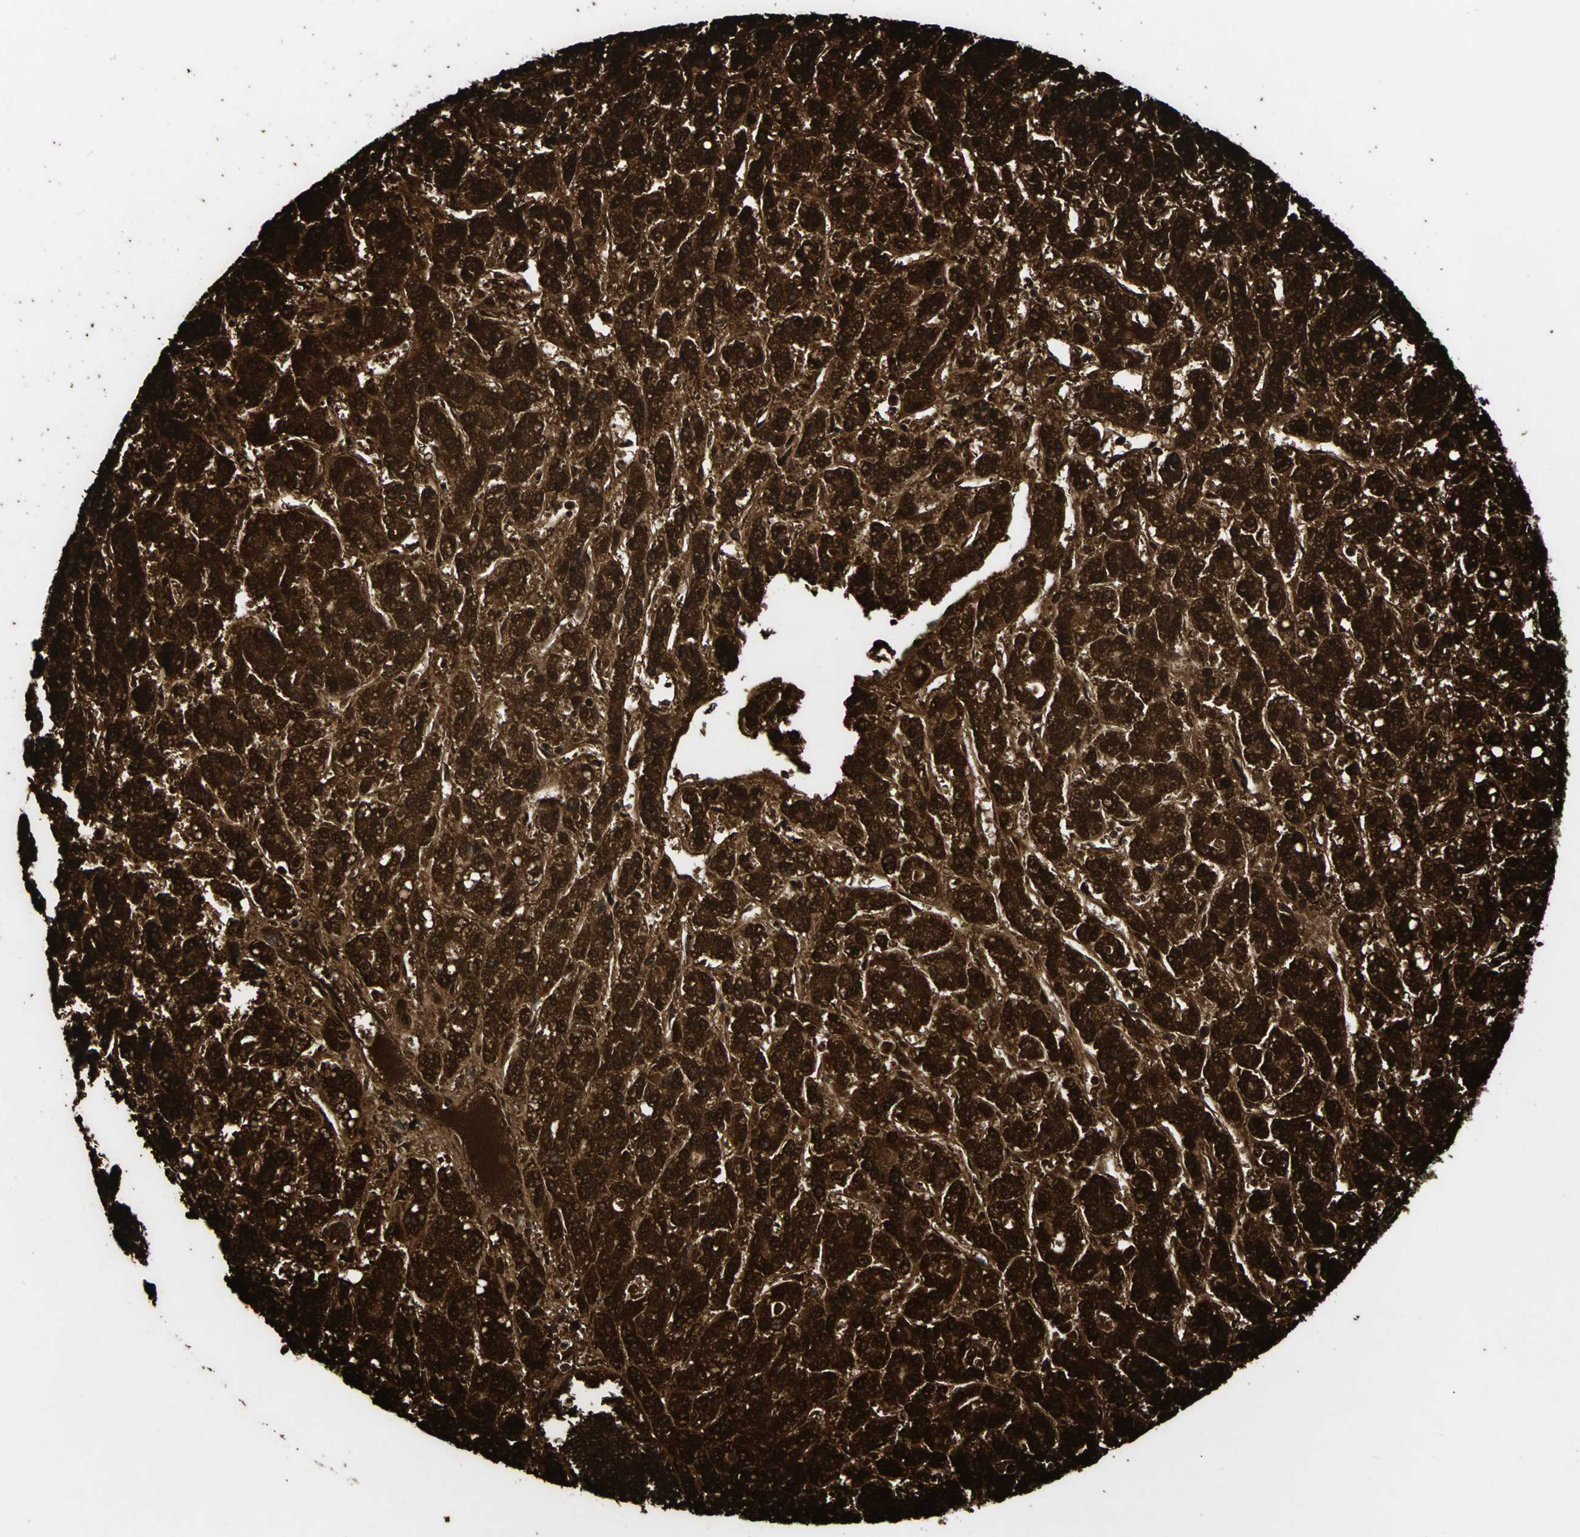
{"staining": {"intensity": "strong", "quantity": ">75%", "location": "cytoplasmic/membranous"}, "tissue": "liver cancer", "cell_type": "Tumor cells", "image_type": "cancer", "snomed": [{"axis": "morphology", "description": "Carcinoma, Hepatocellular, NOS"}, {"axis": "topography", "description": "Liver"}], "caption": "Tumor cells display high levels of strong cytoplasmic/membranous expression in about >75% of cells in human hepatocellular carcinoma (liver). The staining was performed using DAB (3,3'-diaminobenzidine), with brown indicating positive protein expression. Nuclei are stained blue with hematoxylin.", "gene": "ECH1", "patient": {"sex": "male", "age": 70}}